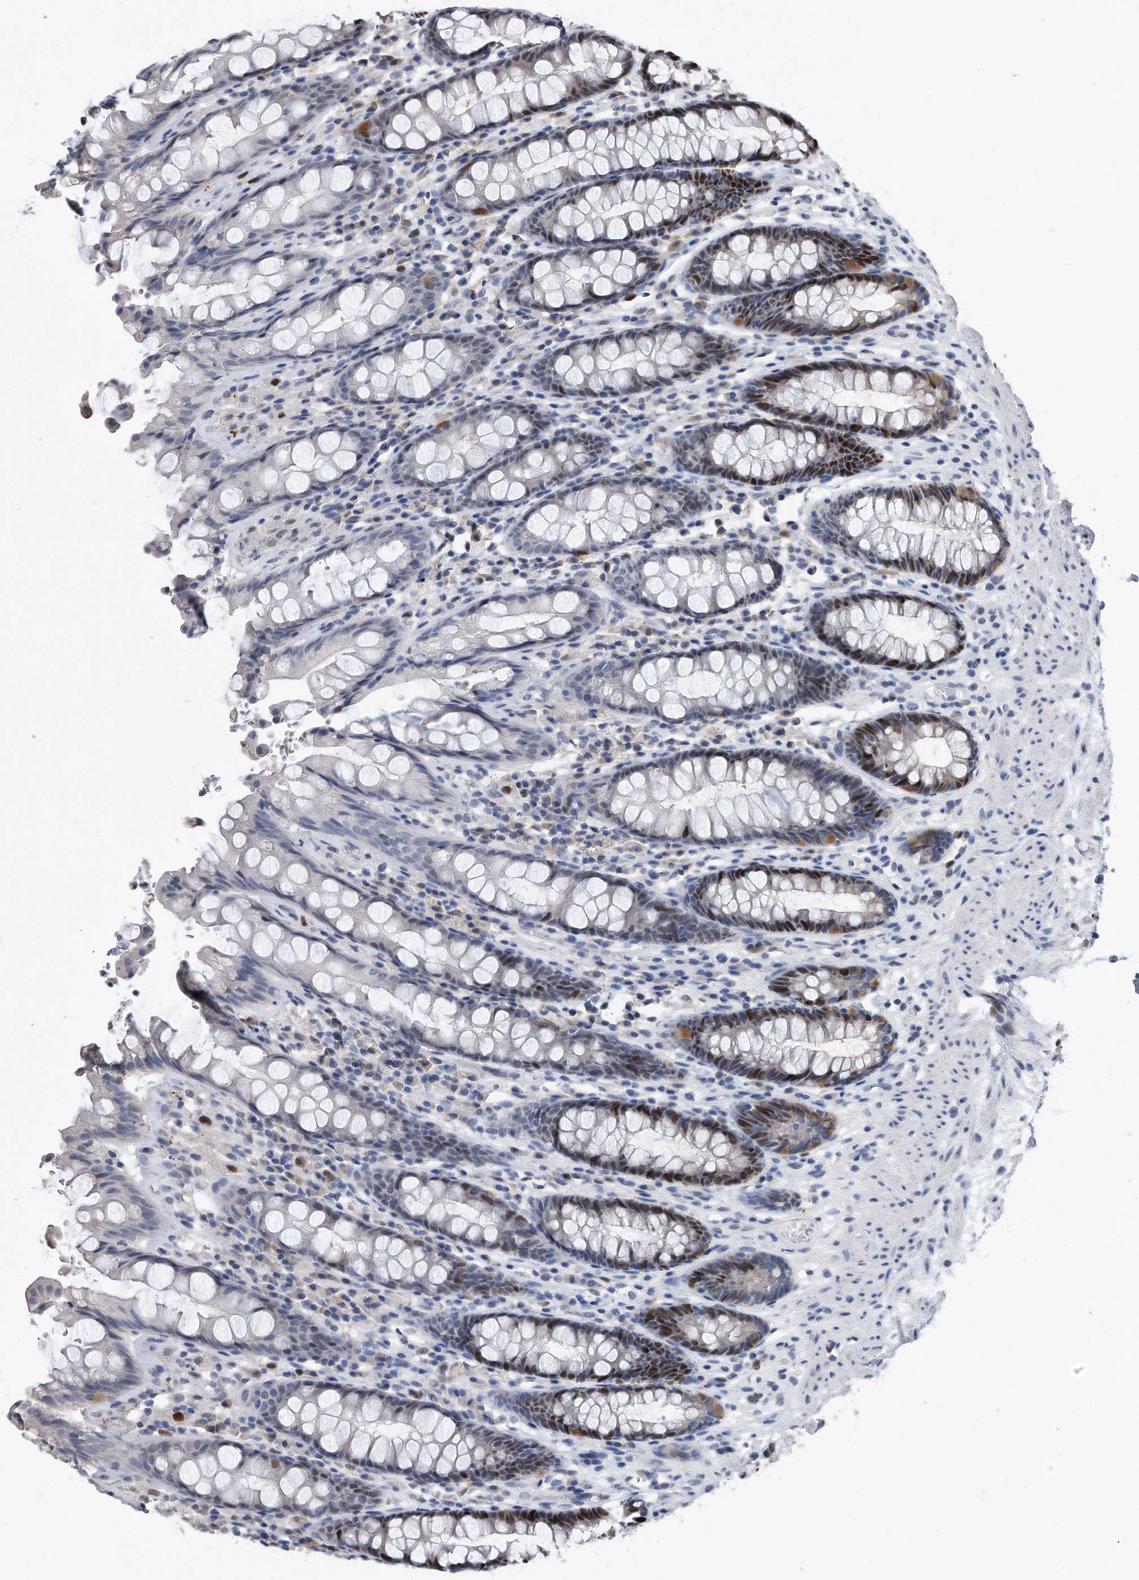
{"staining": {"intensity": "strong", "quantity": "<25%", "location": "nuclear"}, "tissue": "rectum", "cell_type": "Glandular cells", "image_type": "normal", "snomed": [{"axis": "morphology", "description": "Normal tissue, NOS"}, {"axis": "topography", "description": "Rectum"}], "caption": "Immunohistochemical staining of unremarkable rectum demonstrates <25% levels of strong nuclear protein positivity in about <25% of glandular cells.", "gene": "PCNA", "patient": {"sex": "male", "age": 64}}